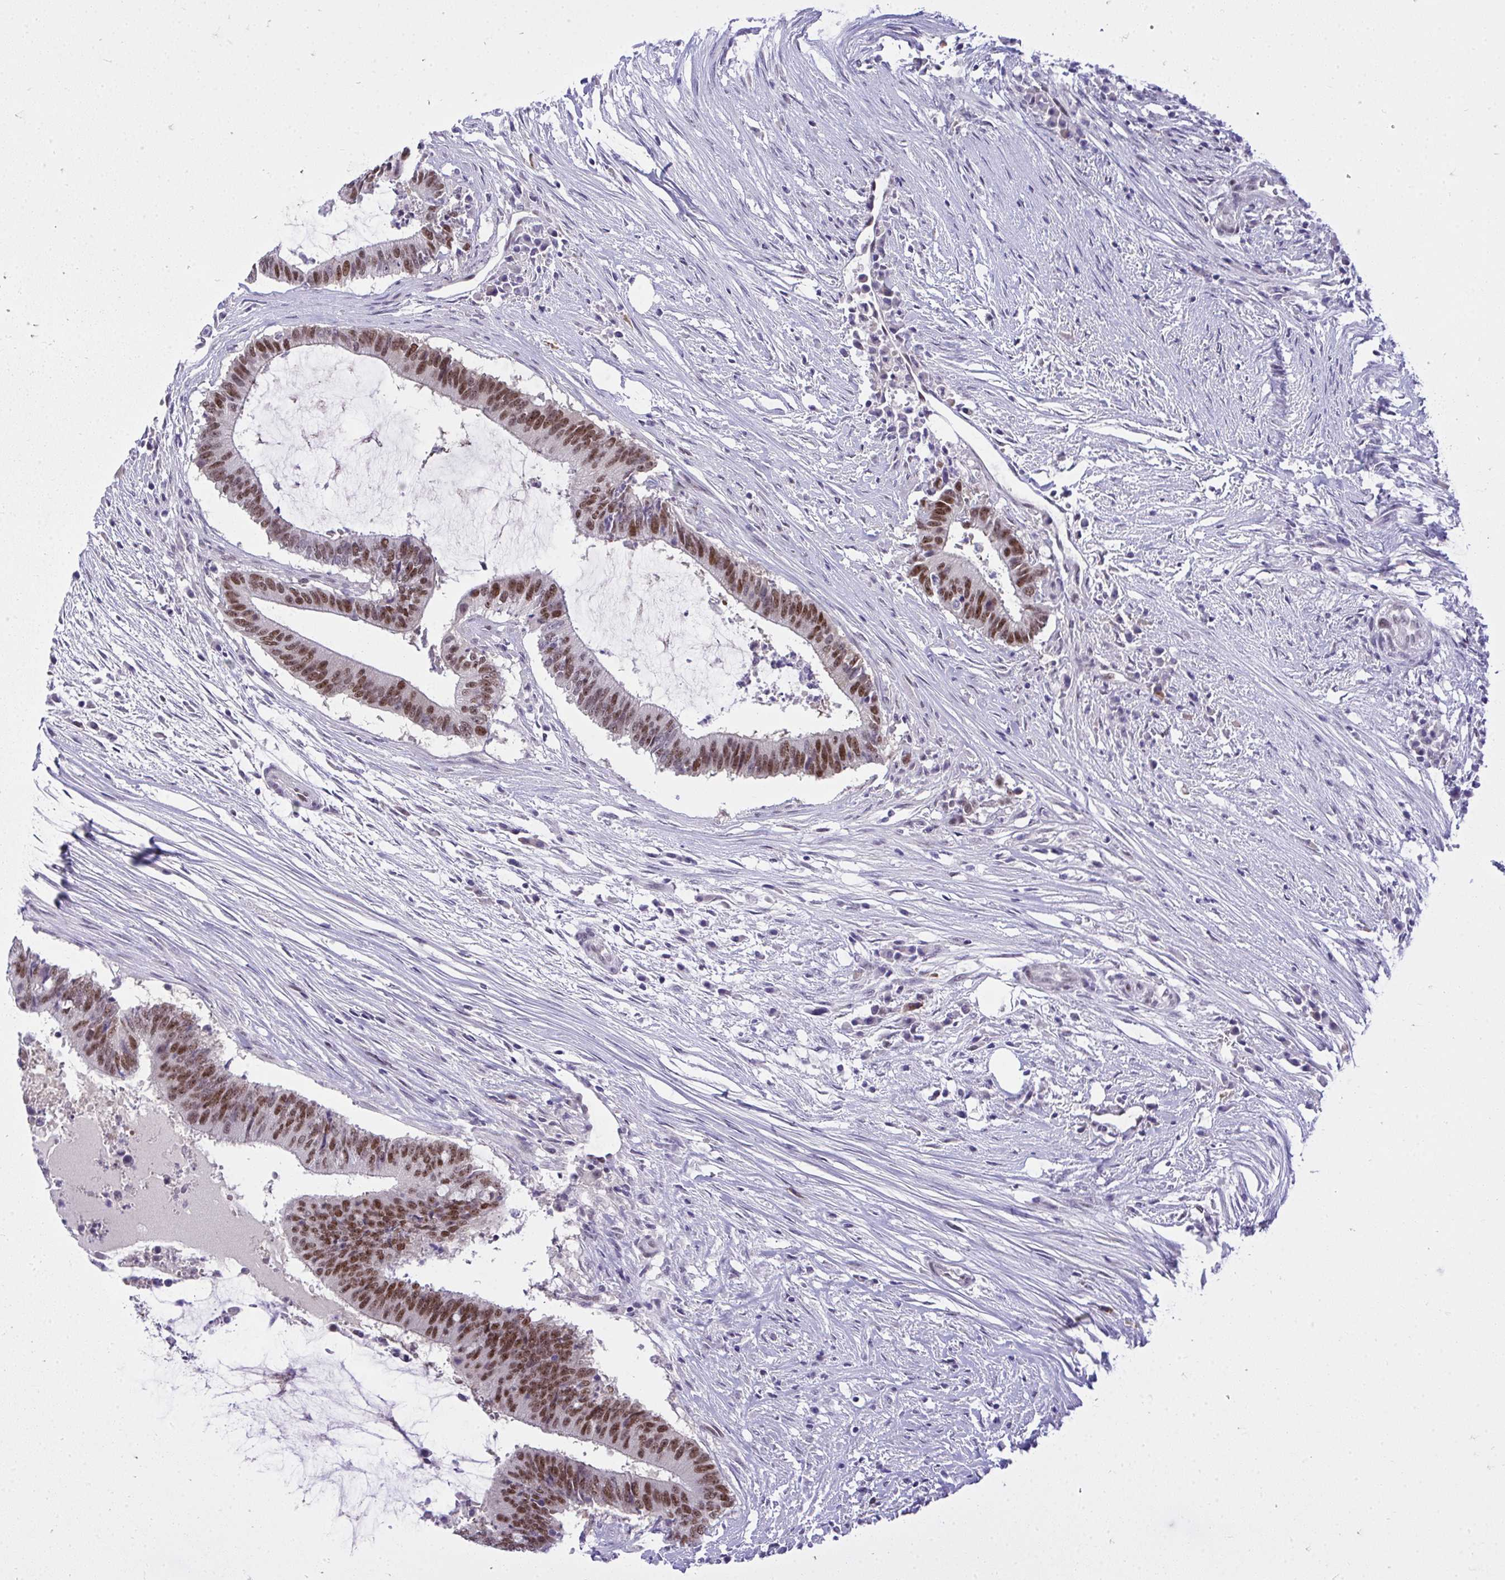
{"staining": {"intensity": "moderate", "quantity": ">75%", "location": "nuclear"}, "tissue": "colorectal cancer", "cell_type": "Tumor cells", "image_type": "cancer", "snomed": [{"axis": "morphology", "description": "Adenocarcinoma, NOS"}, {"axis": "topography", "description": "Colon"}], "caption": "Tumor cells show moderate nuclear staining in approximately >75% of cells in colorectal cancer (adenocarcinoma).", "gene": "TEAD4", "patient": {"sex": "female", "age": 43}}